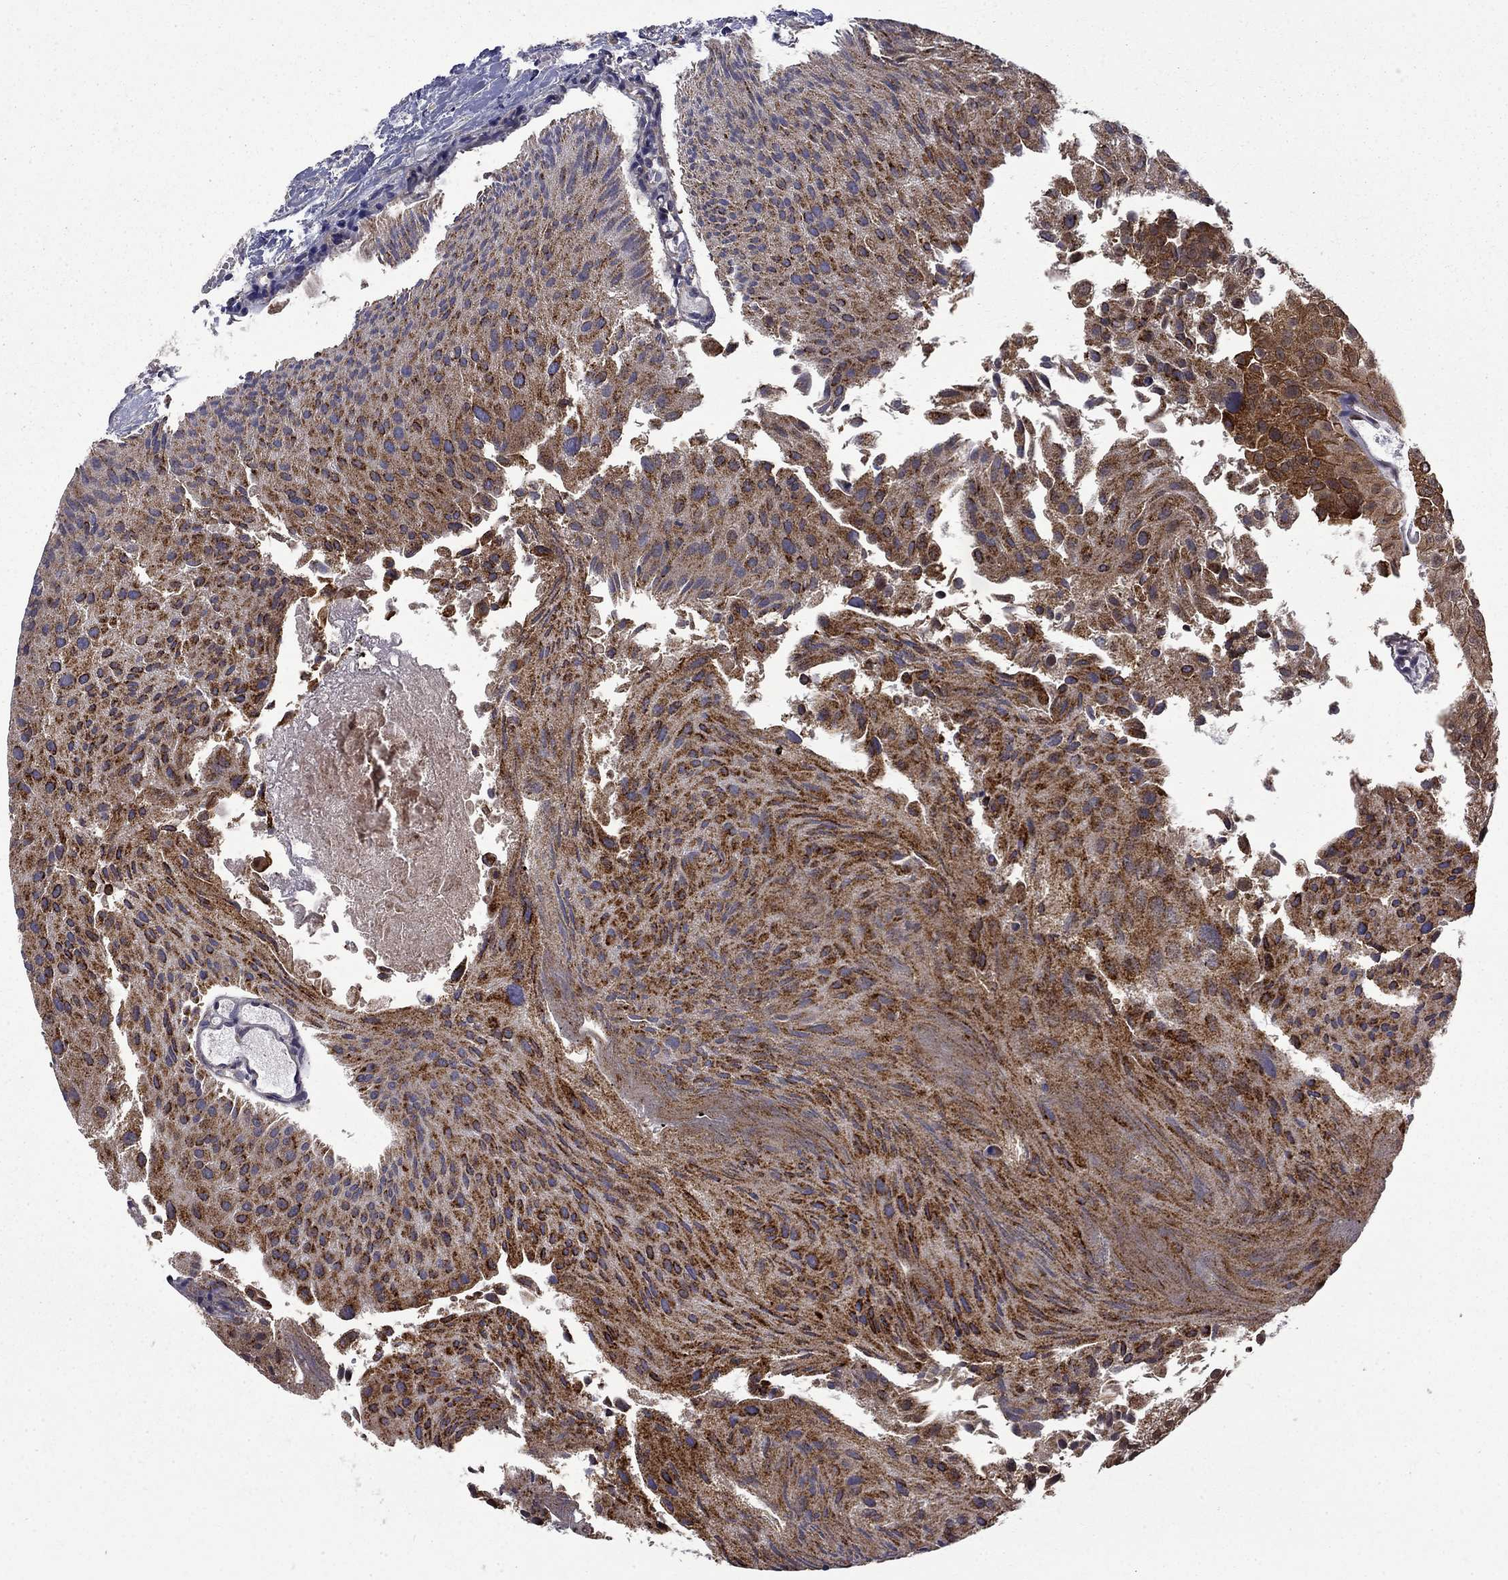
{"staining": {"intensity": "strong", "quantity": "25%-75%", "location": "cytoplasmic/membranous"}, "tissue": "urothelial cancer", "cell_type": "Tumor cells", "image_type": "cancer", "snomed": [{"axis": "morphology", "description": "Urothelial carcinoma, Low grade"}, {"axis": "topography", "description": "Urinary bladder"}], "caption": "Urothelial cancer tissue demonstrates strong cytoplasmic/membranous positivity in about 25%-75% of tumor cells, visualized by immunohistochemistry.", "gene": "KPNA3", "patient": {"sex": "female", "age": 78}}